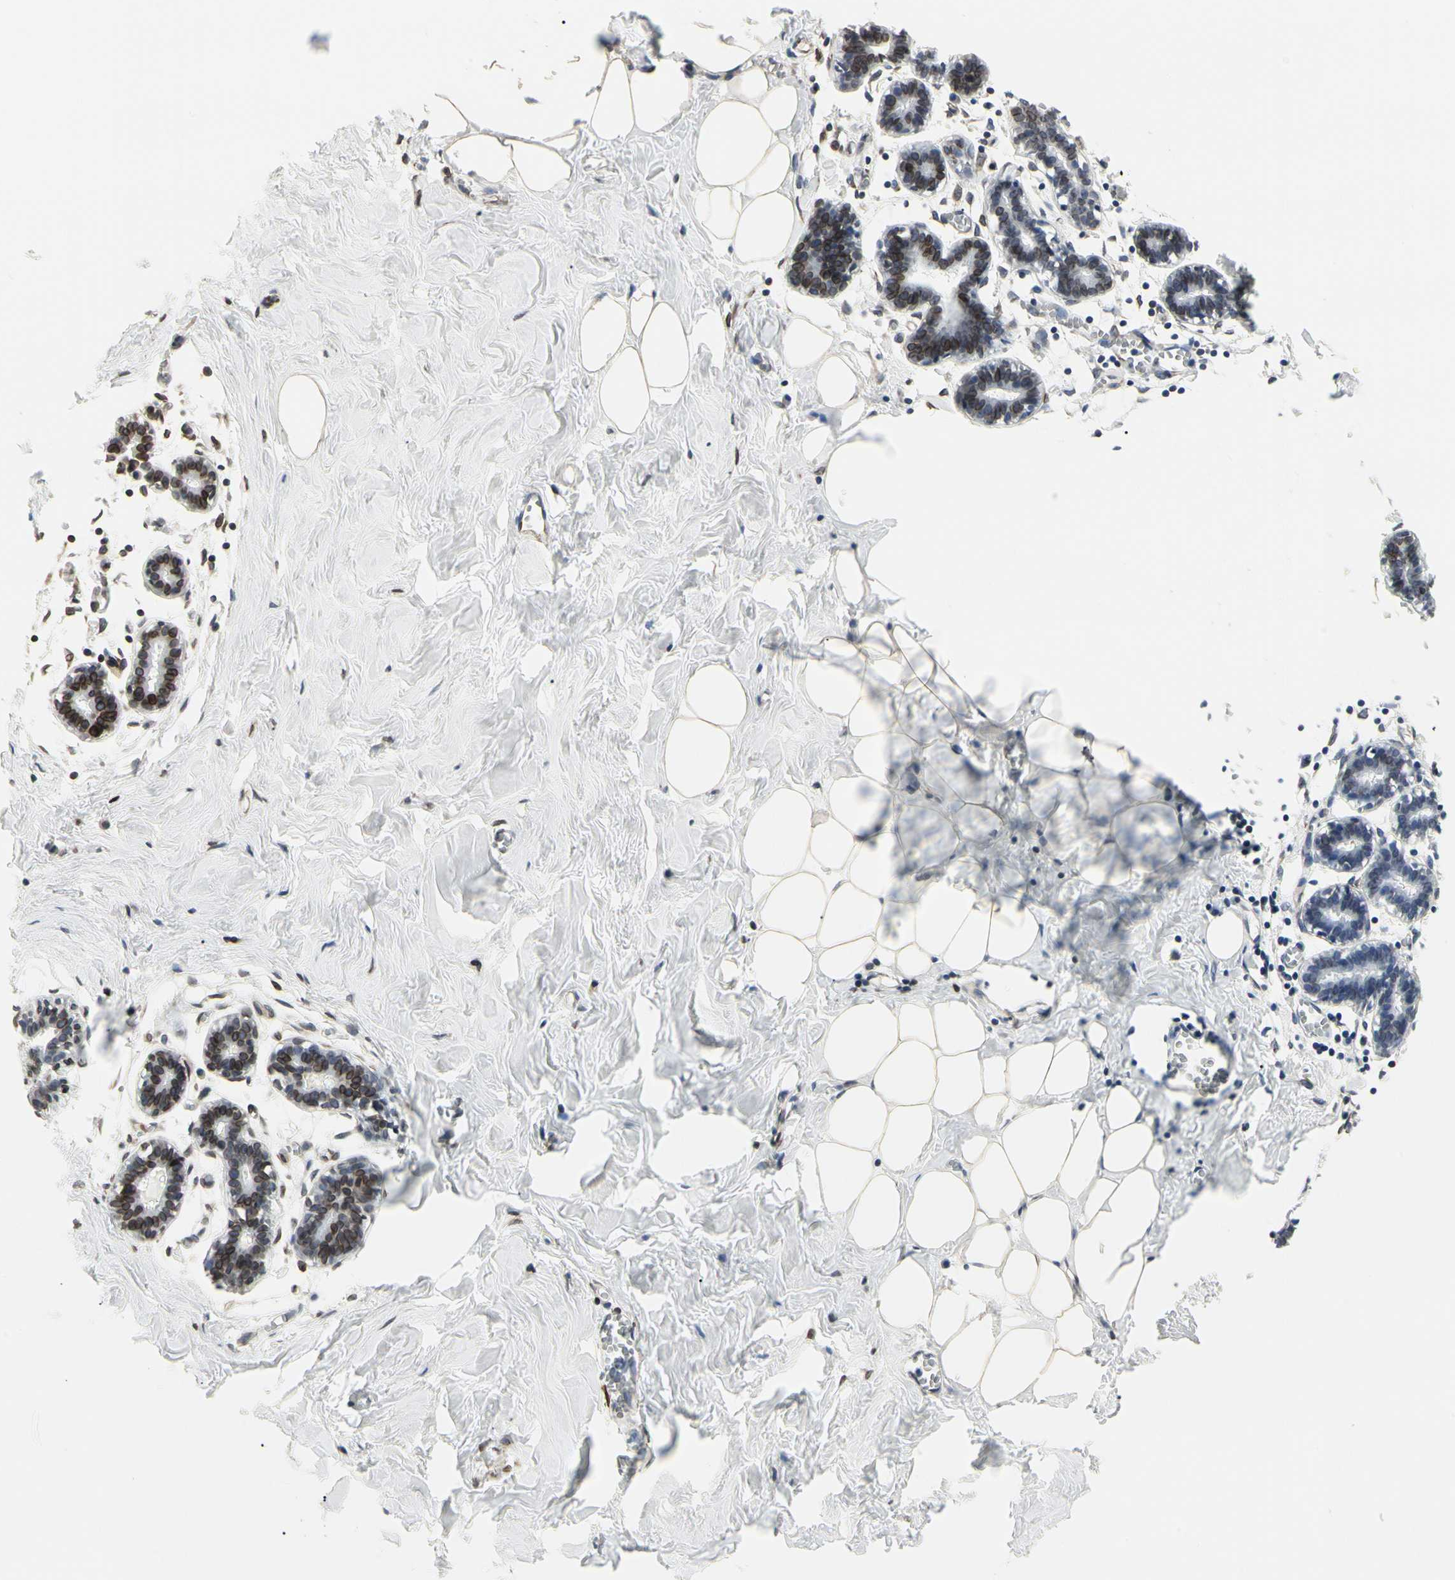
{"staining": {"intensity": "negative", "quantity": "none", "location": "none"}, "tissue": "breast", "cell_type": "Adipocytes", "image_type": "normal", "snomed": [{"axis": "morphology", "description": "Normal tissue, NOS"}, {"axis": "topography", "description": "Breast"}], "caption": "The IHC micrograph has no significant positivity in adipocytes of breast. The staining was performed using DAB to visualize the protein expression in brown, while the nuclei were stained in blue with hematoxylin (Magnification: 20x).", "gene": "TMPO", "patient": {"sex": "female", "age": 27}}